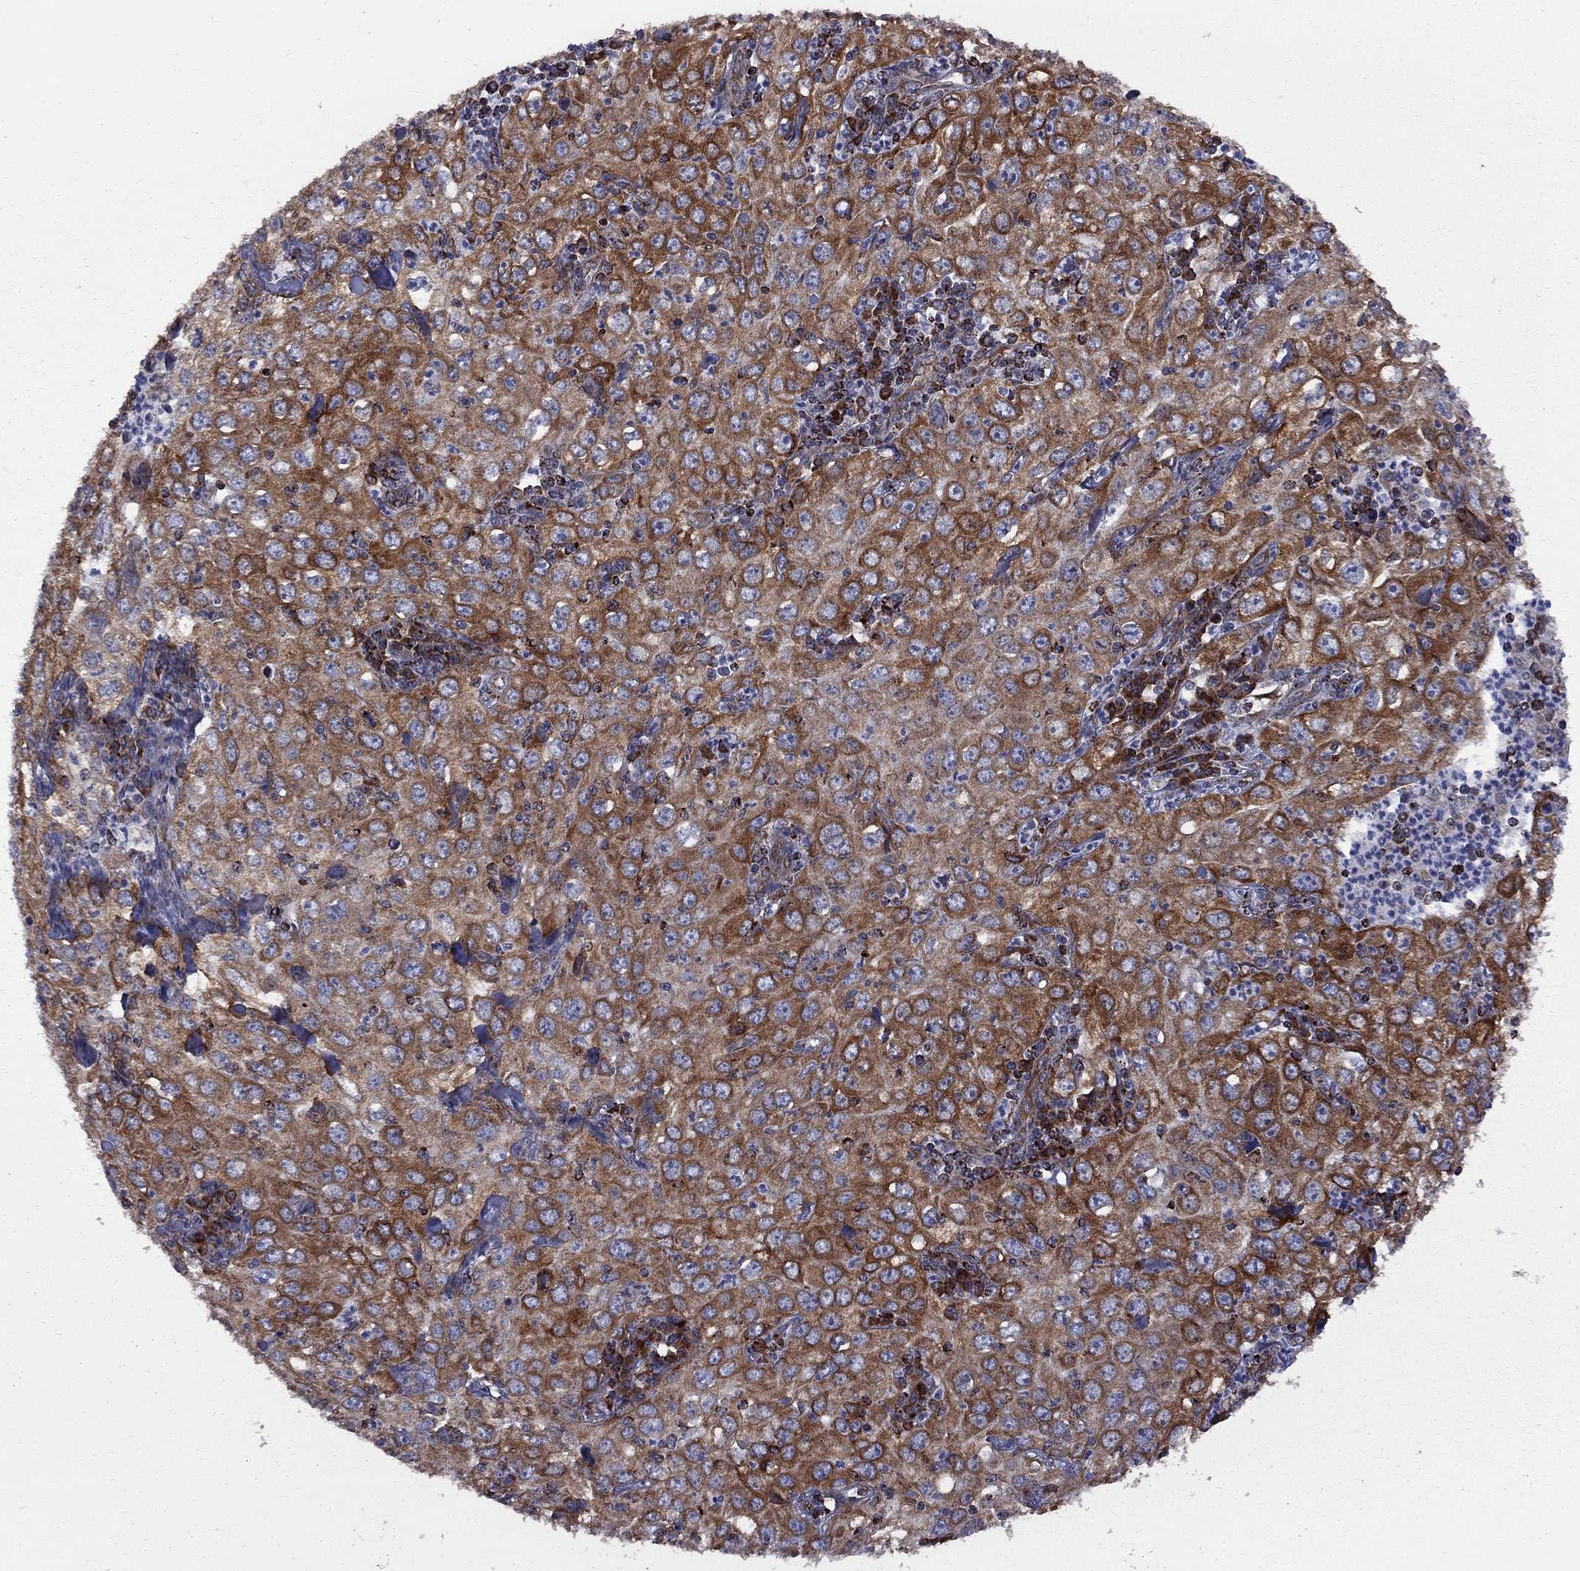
{"staining": {"intensity": "strong", "quantity": "25%-75%", "location": "cytoplasmic/membranous"}, "tissue": "cervical cancer", "cell_type": "Tumor cells", "image_type": "cancer", "snomed": [{"axis": "morphology", "description": "Squamous cell carcinoma, NOS"}, {"axis": "topography", "description": "Cervix"}], "caption": "Immunohistochemical staining of cervical squamous cell carcinoma reveals high levels of strong cytoplasmic/membranous expression in approximately 25%-75% of tumor cells.", "gene": "CLPTM1", "patient": {"sex": "female", "age": 24}}